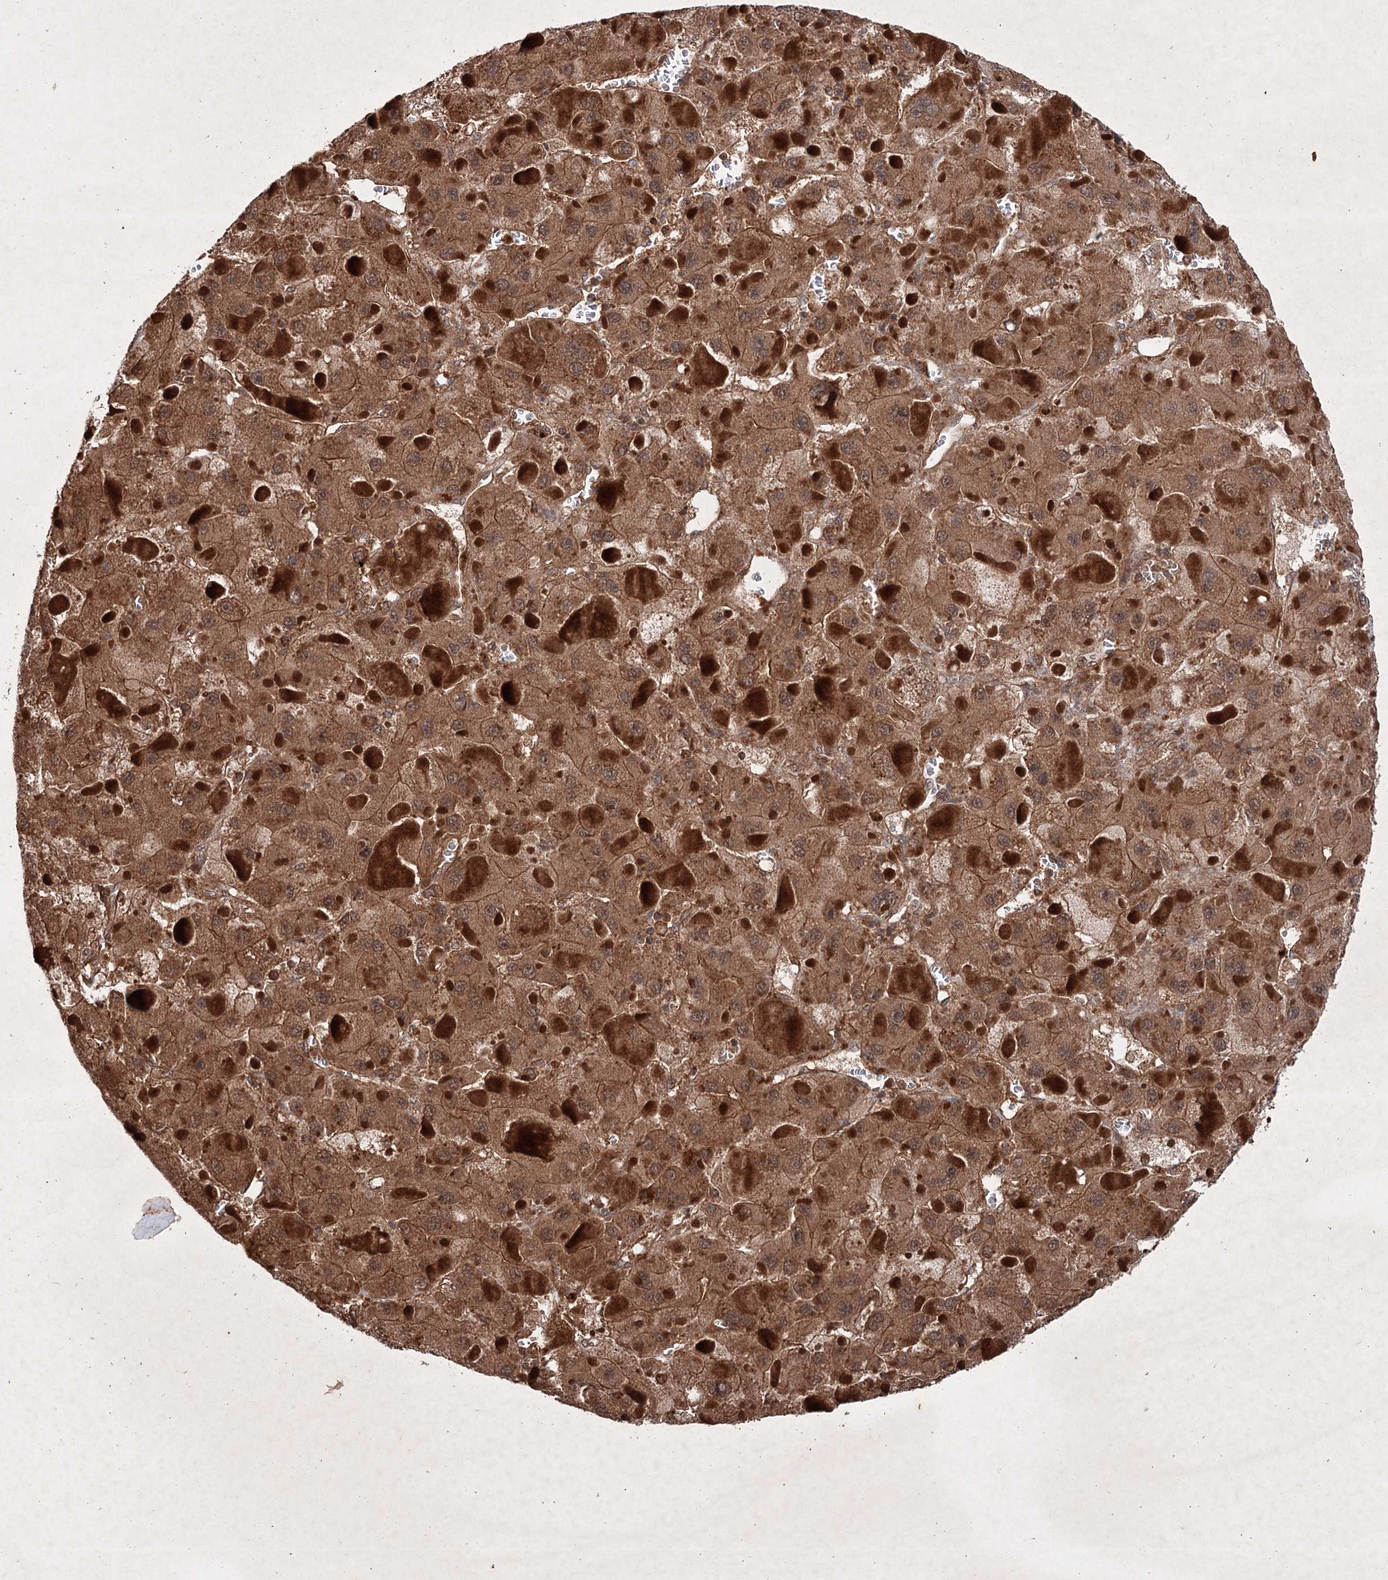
{"staining": {"intensity": "moderate", "quantity": ">75%", "location": "cytoplasmic/membranous,nuclear"}, "tissue": "liver cancer", "cell_type": "Tumor cells", "image_type": "cancer", "snomed": [{"axis": "morphology", "description": "Carcinoma, Hepatocellular, NOS"}, {"axis": "topography", "description": "Liver"}], "caption": "Liver hepatocellular carcinoma tissue displays moderate cytoplasmic/membranous and nuclear positivity in approximately >75% of tumor cells (DAB IHC with brightfield microscopy, high magnification).", "gene": "ADK", "patient": {"sex": "female", "age": 73}}